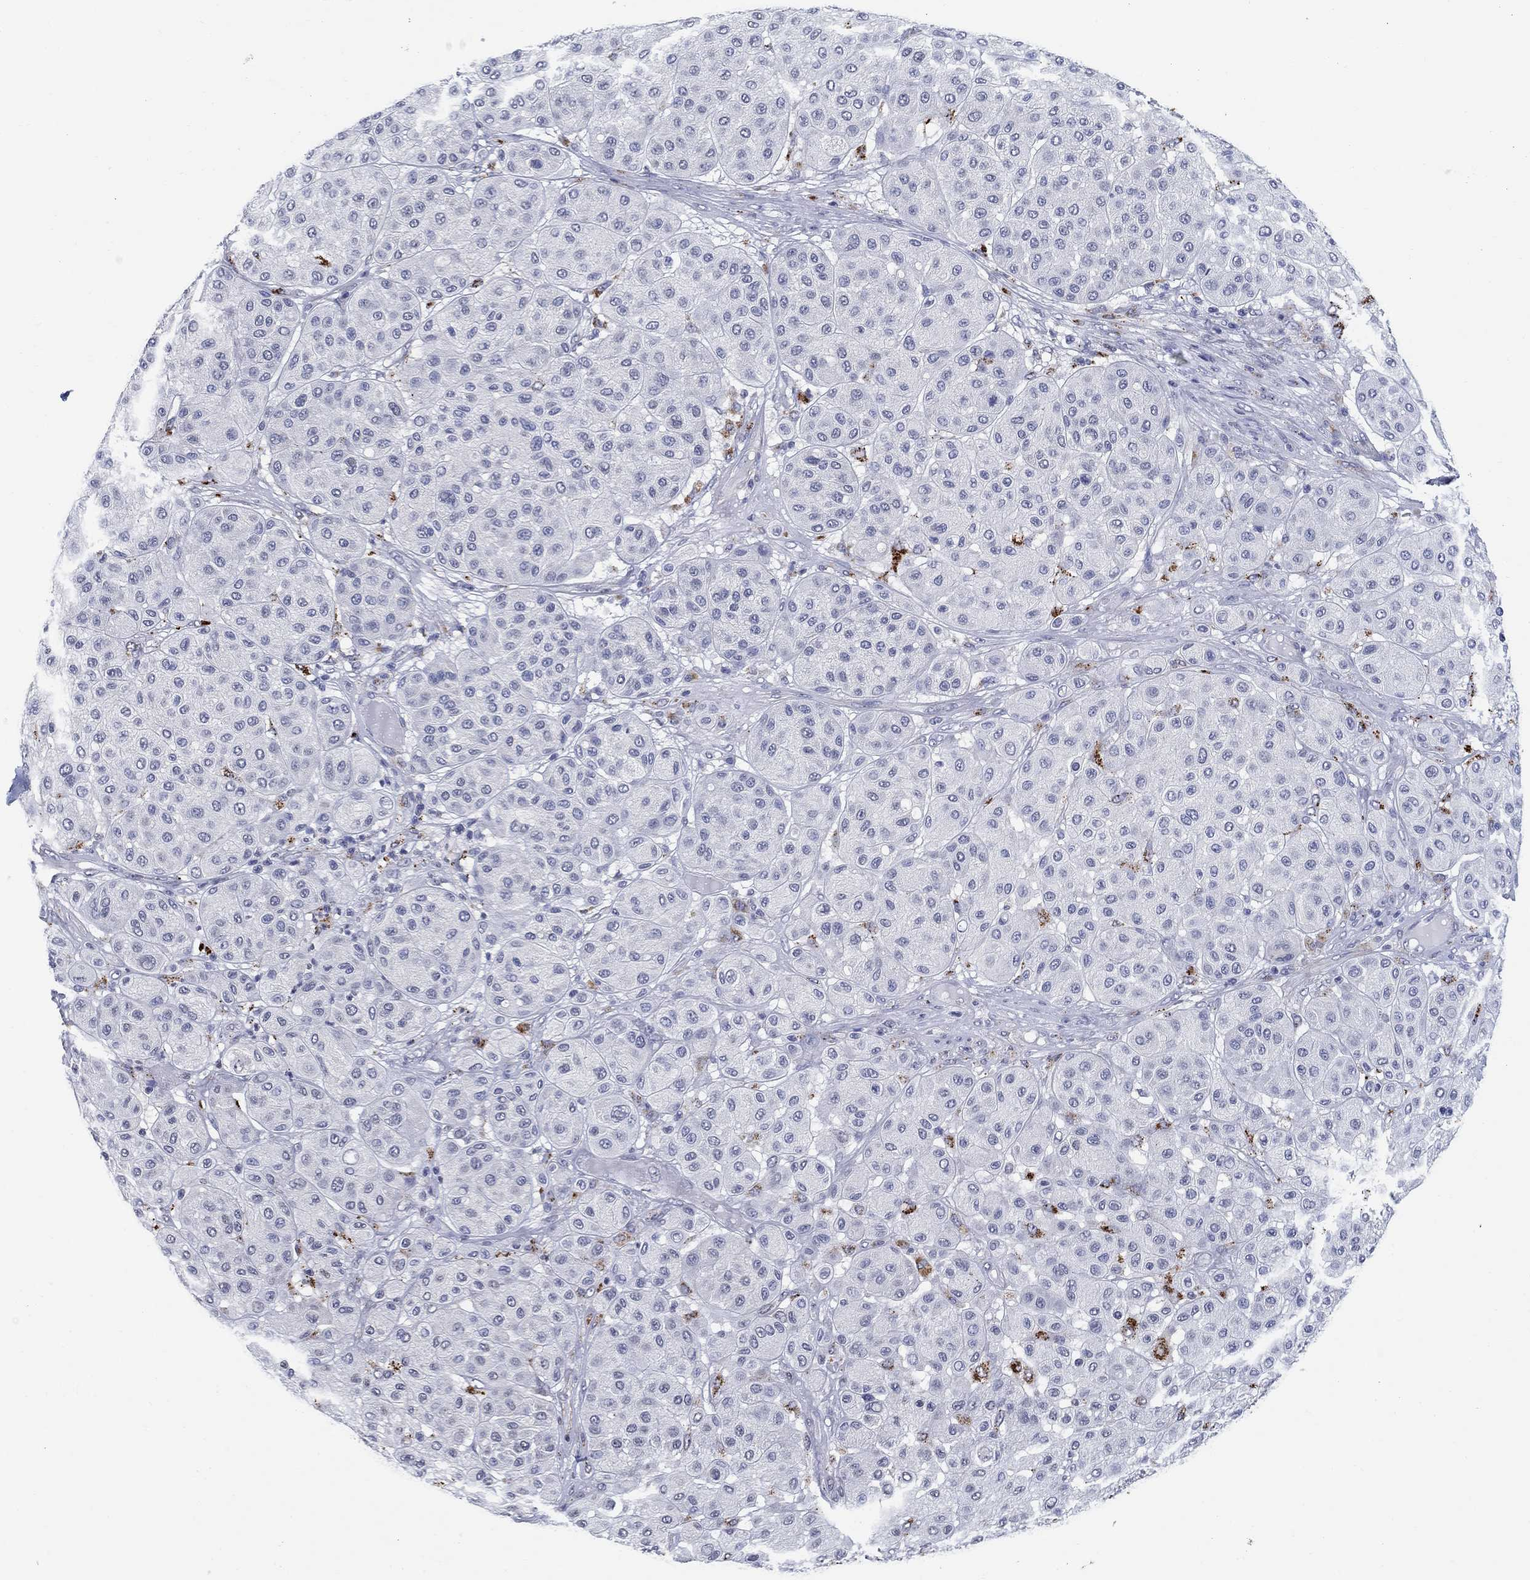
{"staining": {"intensity": "negative", "quantity": "none", "location": "none"}, "tissue": "melanoma", "cell_type": "Tumor cells", "image_type": "cancer", "snomed": [{"axis": "morphology", "description": "Malignant melanoma, Metastatic site"}, {"axis": "topography", "description": "Smooth muscle"}], "caption": "Immunohistochemistry of human melanoma displays no expression in tumor cells.", "gene": "OTUB2", "patient": {"sex": "male", "age": 41}}